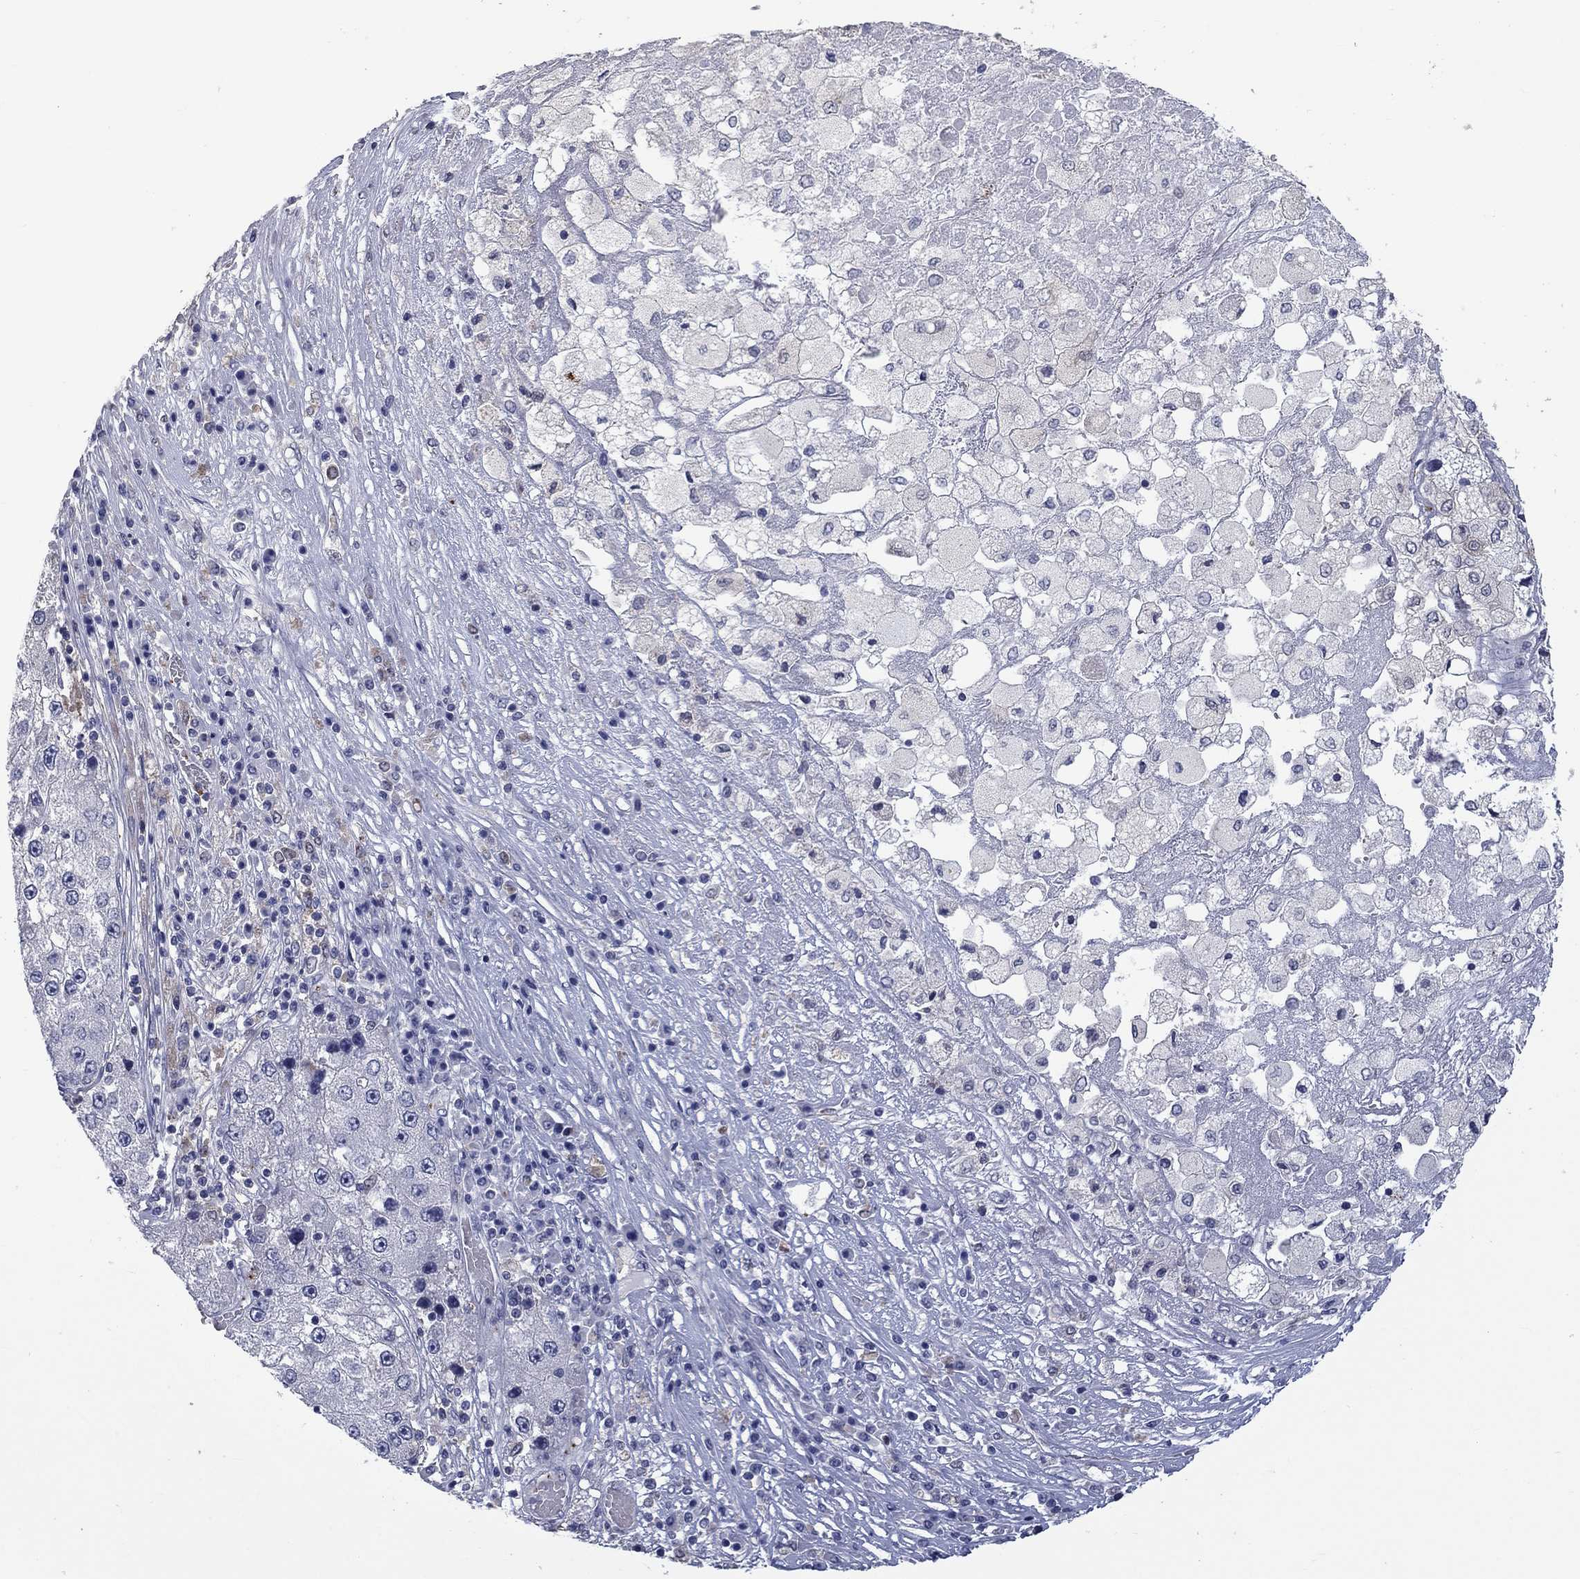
{"staining": {"intensity": "negative", "quantity": "none", "location": "none"}, "tissue": "liver cancer", "cell_type": "Tumor cells", "image_type": "cancer", "snomed": [{"axis": "morphology", "description": "Carcinoma, Hepatocellular, NOS"}, {"axis": "topography", "description": "Liver"}], "caption": "Immunohistochemistry of liver hepatocellular carcinoma demonstrates no staining in tumor cells. The staining was performed using DAB (3,3'-diaminobenzidine) to visualize the protein expression in brown, while the nuclei were stained in blue with hematoxylin (Magnification: 20x).", "gene": "PLEK", "patient": {"sex": "female", "age": 73}}